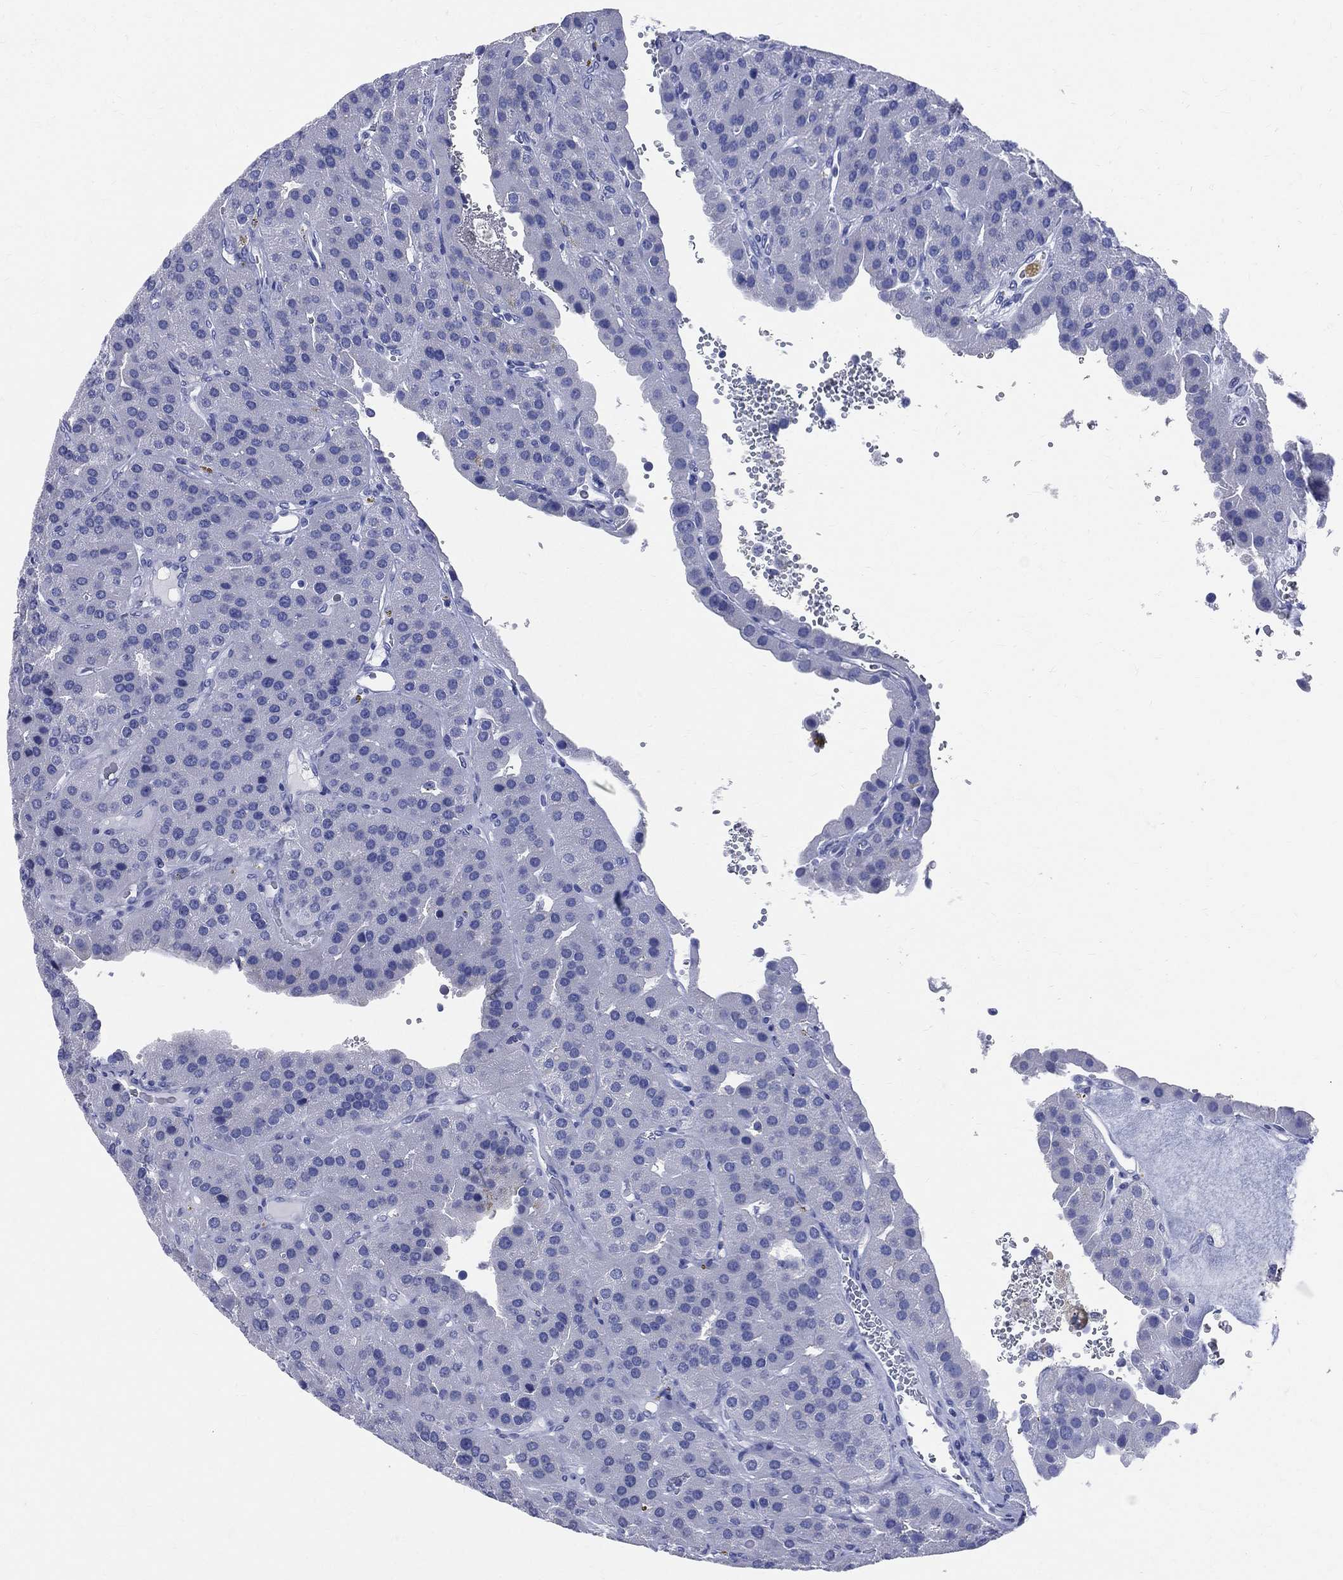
{"staining": {"intensity": "negative", "quantity": "none", "location": "none"}, "tissue": "parathyroid gland", "cell_type": "Glandular cells", "image_type": "normal", "snomed": [{"axis": "morphology", "description": "Normal tissue, NOS"}, {"axis": "morphology", "description": "Adenoma, NOS"}, {"axis": "topography", "description": "Parathyroid gland"}], "caption": "Image shows no significant protein expression in glandular cells of benign parathyroid gland. Brightfield microscopy of immunohistochemistry (IHC) stained with DAB (3,3'-diaminobenzidine) (brown) and hematoxylin (blue), captured at high magnification.", "gene": "SYP", "patient": {"sex": "female", "age": 86}}